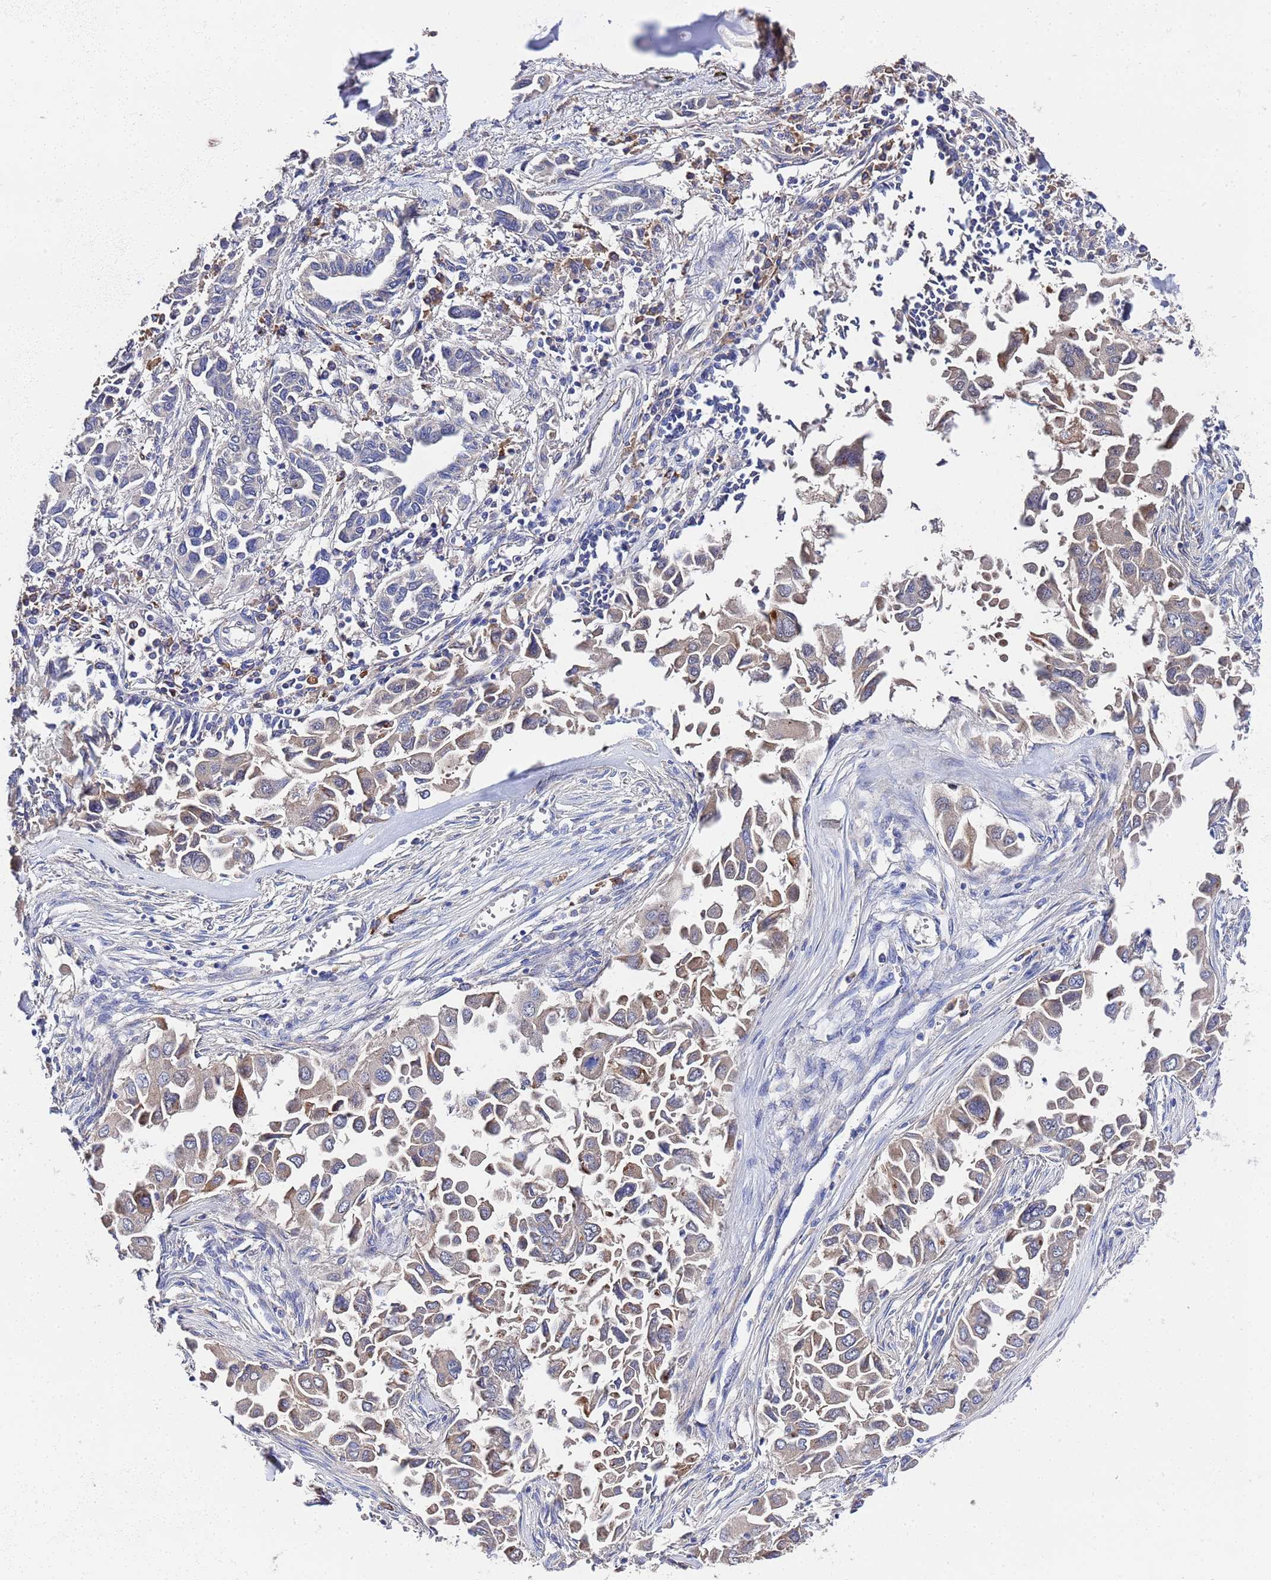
{"staining": {"intensity": "moderate", "quantity": "<25%", "location": "cytoplasmic/membranous"}, "tissue": "lung cancer", "cell_type": "Tumor cells", "image_type": "cancer", "snomed": [{"axis": "morphology", "description": "Adenocarcinoma, NOS"}, {"axis": "topography", "description": "Lung"}], "caption": "A brown stain shows moderate cytoplasmic/membranous staining of a protein in lung adenocarcinoma tumor cells.", "gene": "TCP10L", "patient": {"sex": "female", "age": 76}}